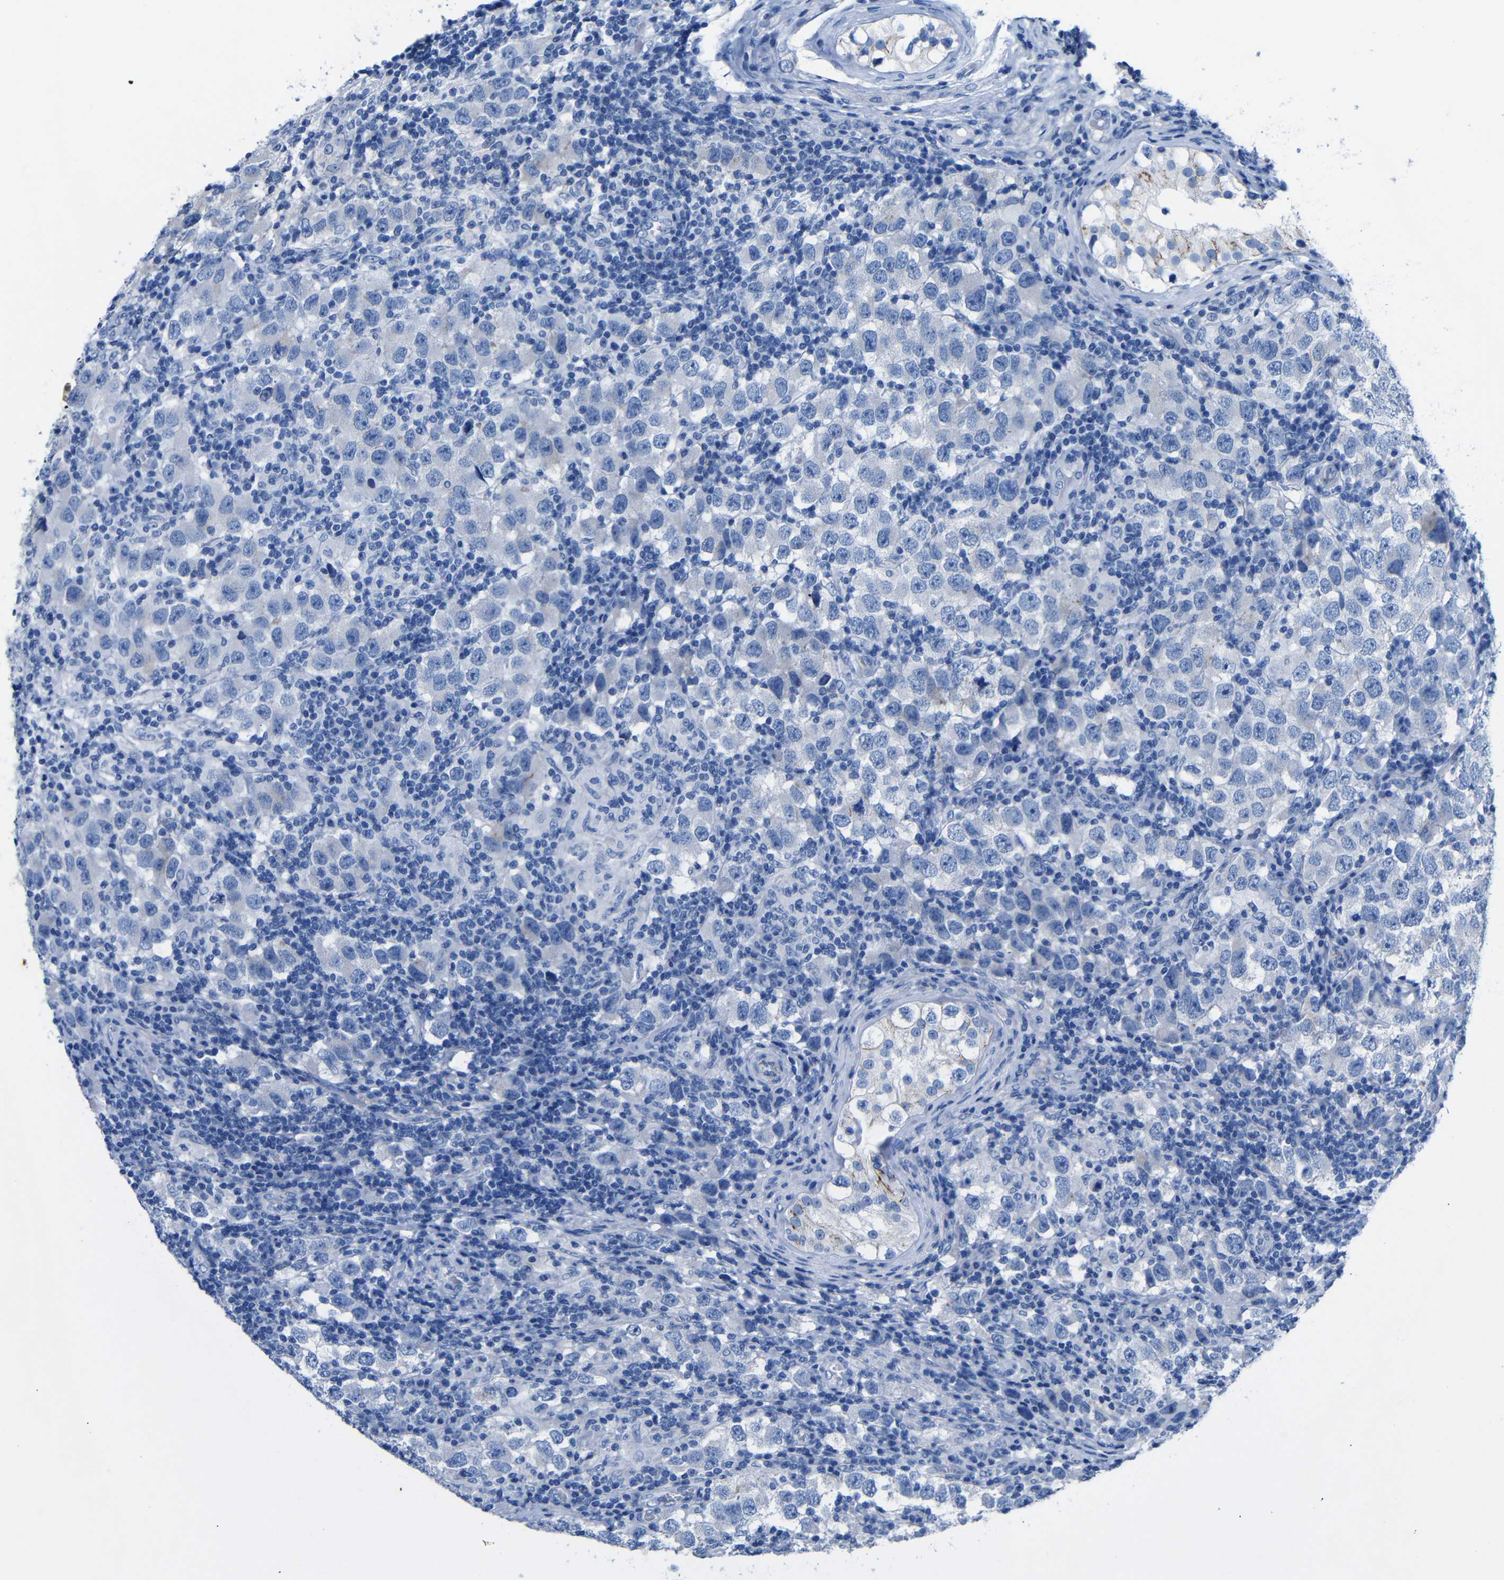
{"staining": {"intensity": "negative", "quantity": "none", "location": "none"}, "tissue": "testis cancer", "cell_type": "Tumor cells", "image_type": "cancer", "snomed": [{"axis": "morphology", "description": "Carcinoma, Embryonal, NOS"}, {"axis": "topography", "description": "Testis"}], "caption": "The micrograph shows no significant positivity in tumor cells of testis cancer (embryonal carcinoma). (DAB immunohistochemistry, high magnification).", "gene": "CGNL1", "patient": {"sex": "male", "age": 21}}